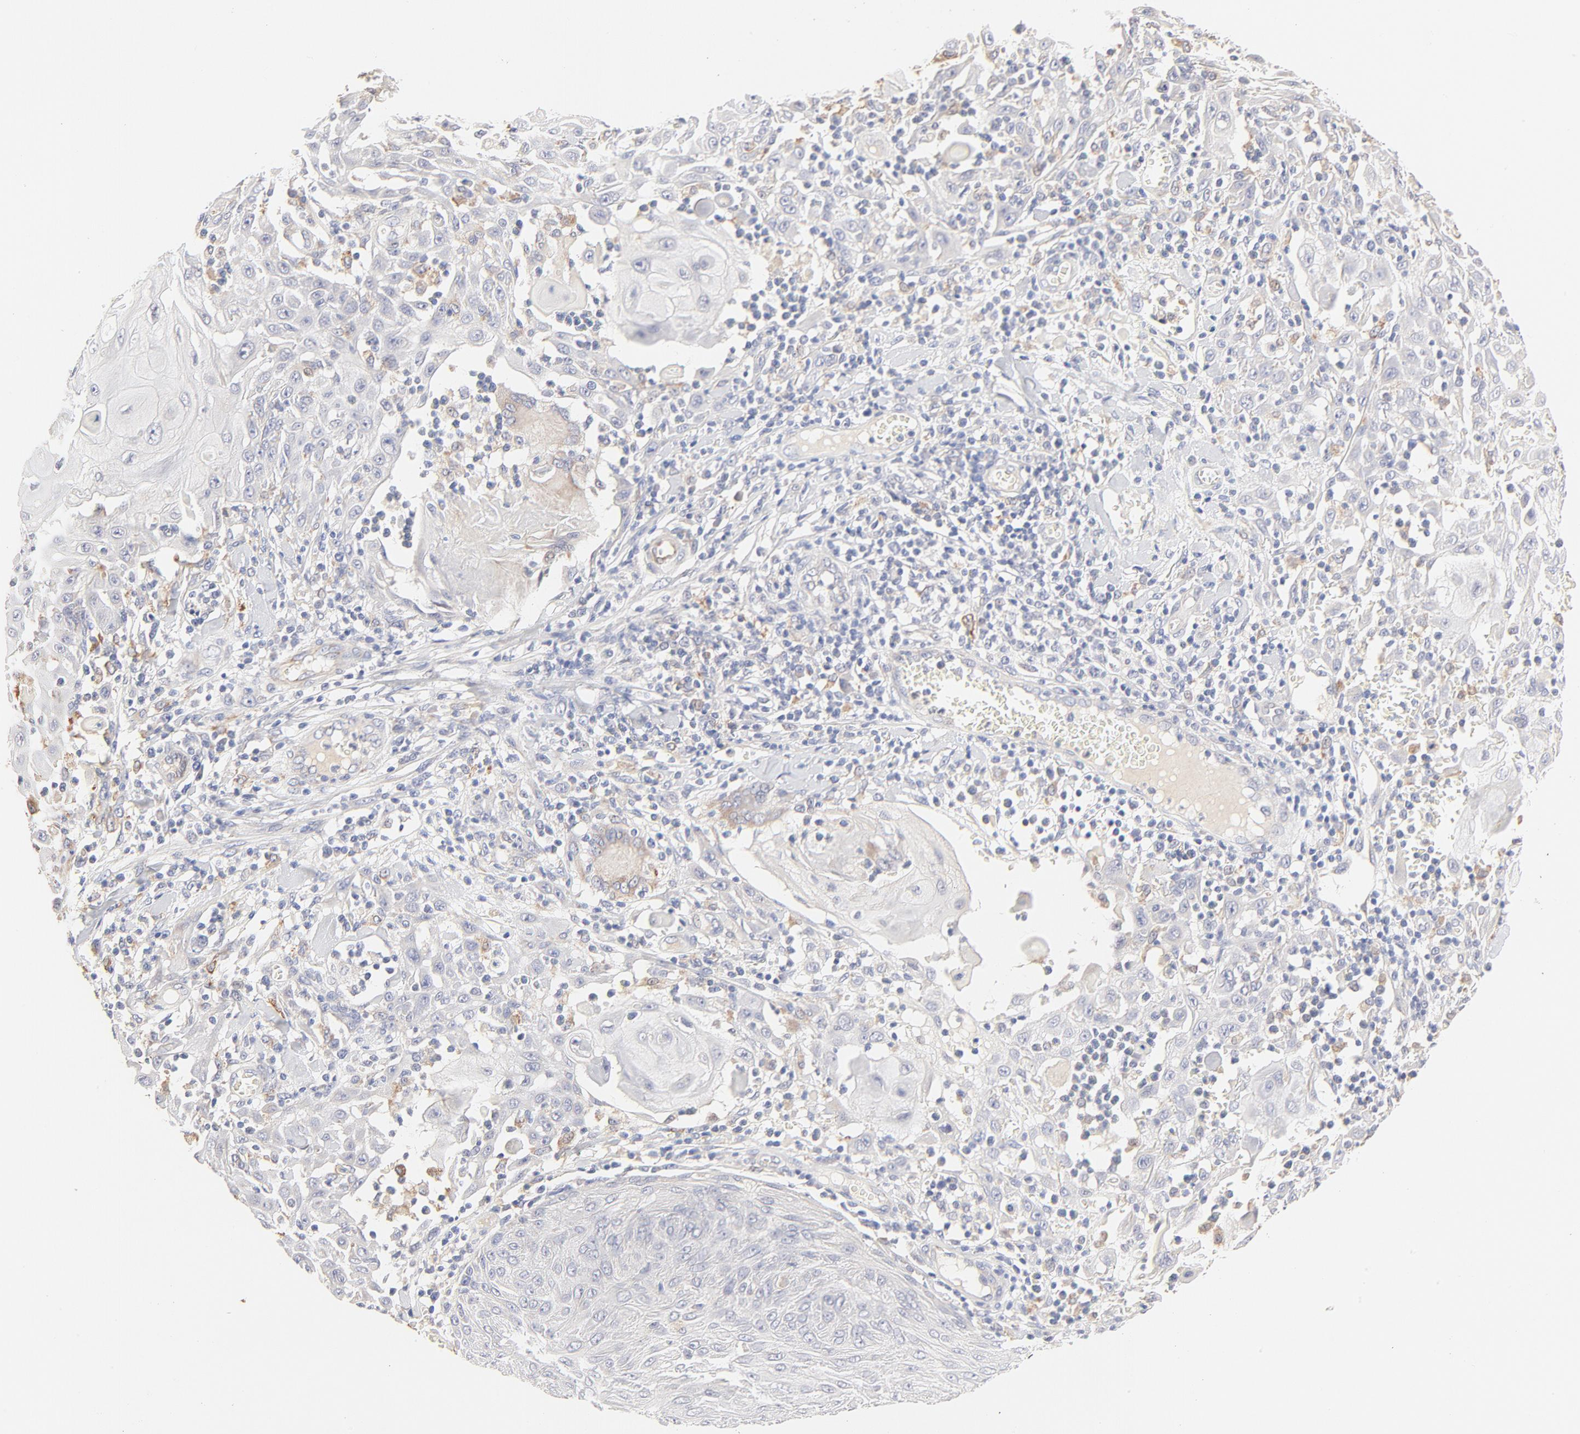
{"staining": {"intensity": "negative", "quantity": "none", "location": "none"}, "tissue": "skin cancer", "cell_type": "Tumor cells", "image_type": "cancer", "snomed": [{"axis": "morphology", "description": "Squamous cell carcinoma, NOS"}, {"axis": "topography", "description": "Skin"}], "caption": "This is an immunohistochemistry (IHC) image of skin cancer (squamous cell carcinoma). There is no expression in tumor cells.", "gene": "MTERF2", "patient": {"sex": "male", "age": 24}}